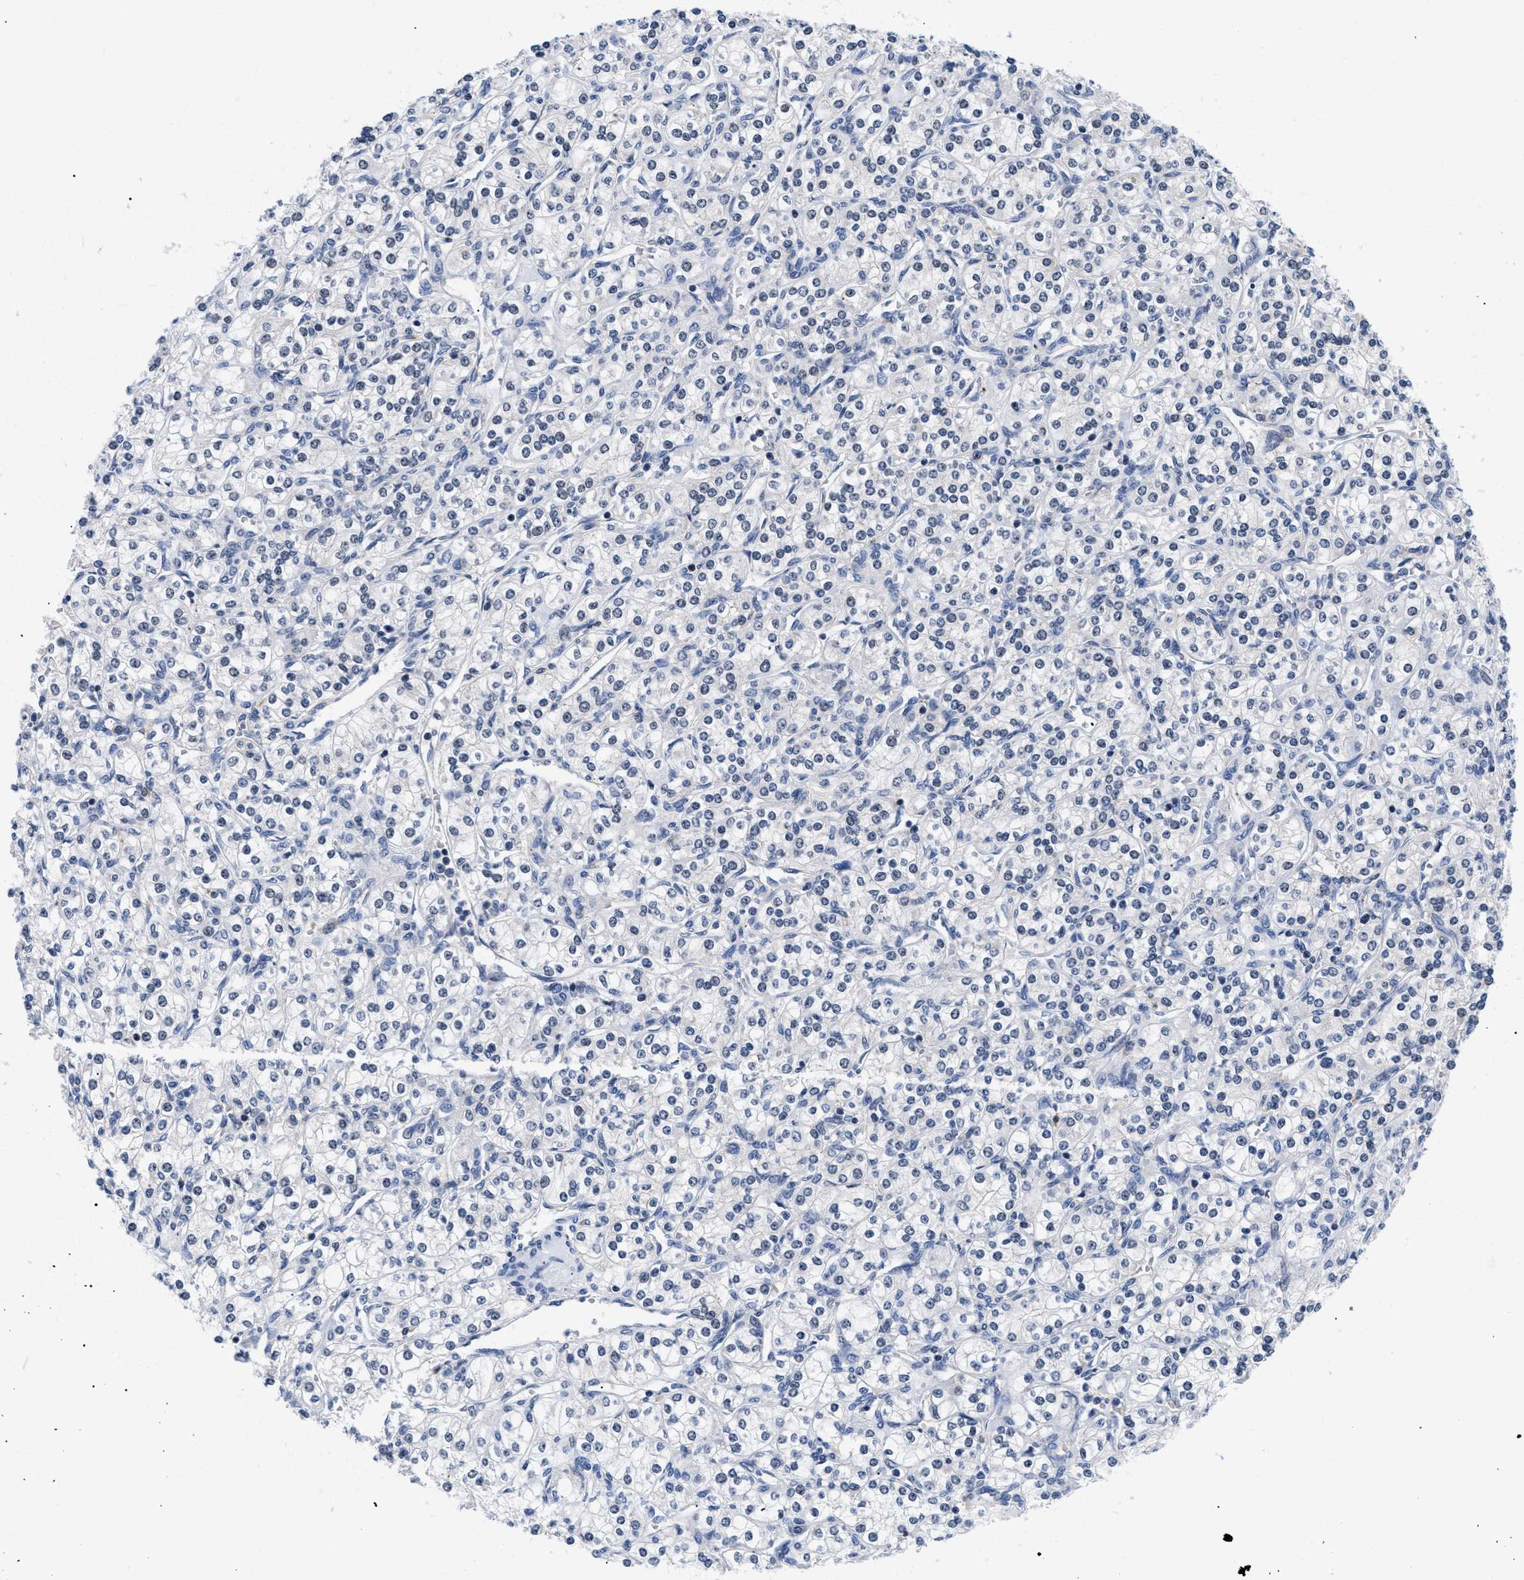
{"staining": {"intensity": "negative", "quantity": "none", "location": "none"}, "tissue": "renal cancer", "cell_type": "Tumor cells", "image_type": "cancer", "snomed": [{"axis": "morphology", "description": "Adenocarcinoma, NOS"}, {"axis": "topography", "description": "Kidney"}], "caption": "This is an IHC image of renal cancer (adenocarcinoma). There is no positivity in tumor cells.", "gene": "PITHD1", "patient": {"sex": "male", "age": 77}}